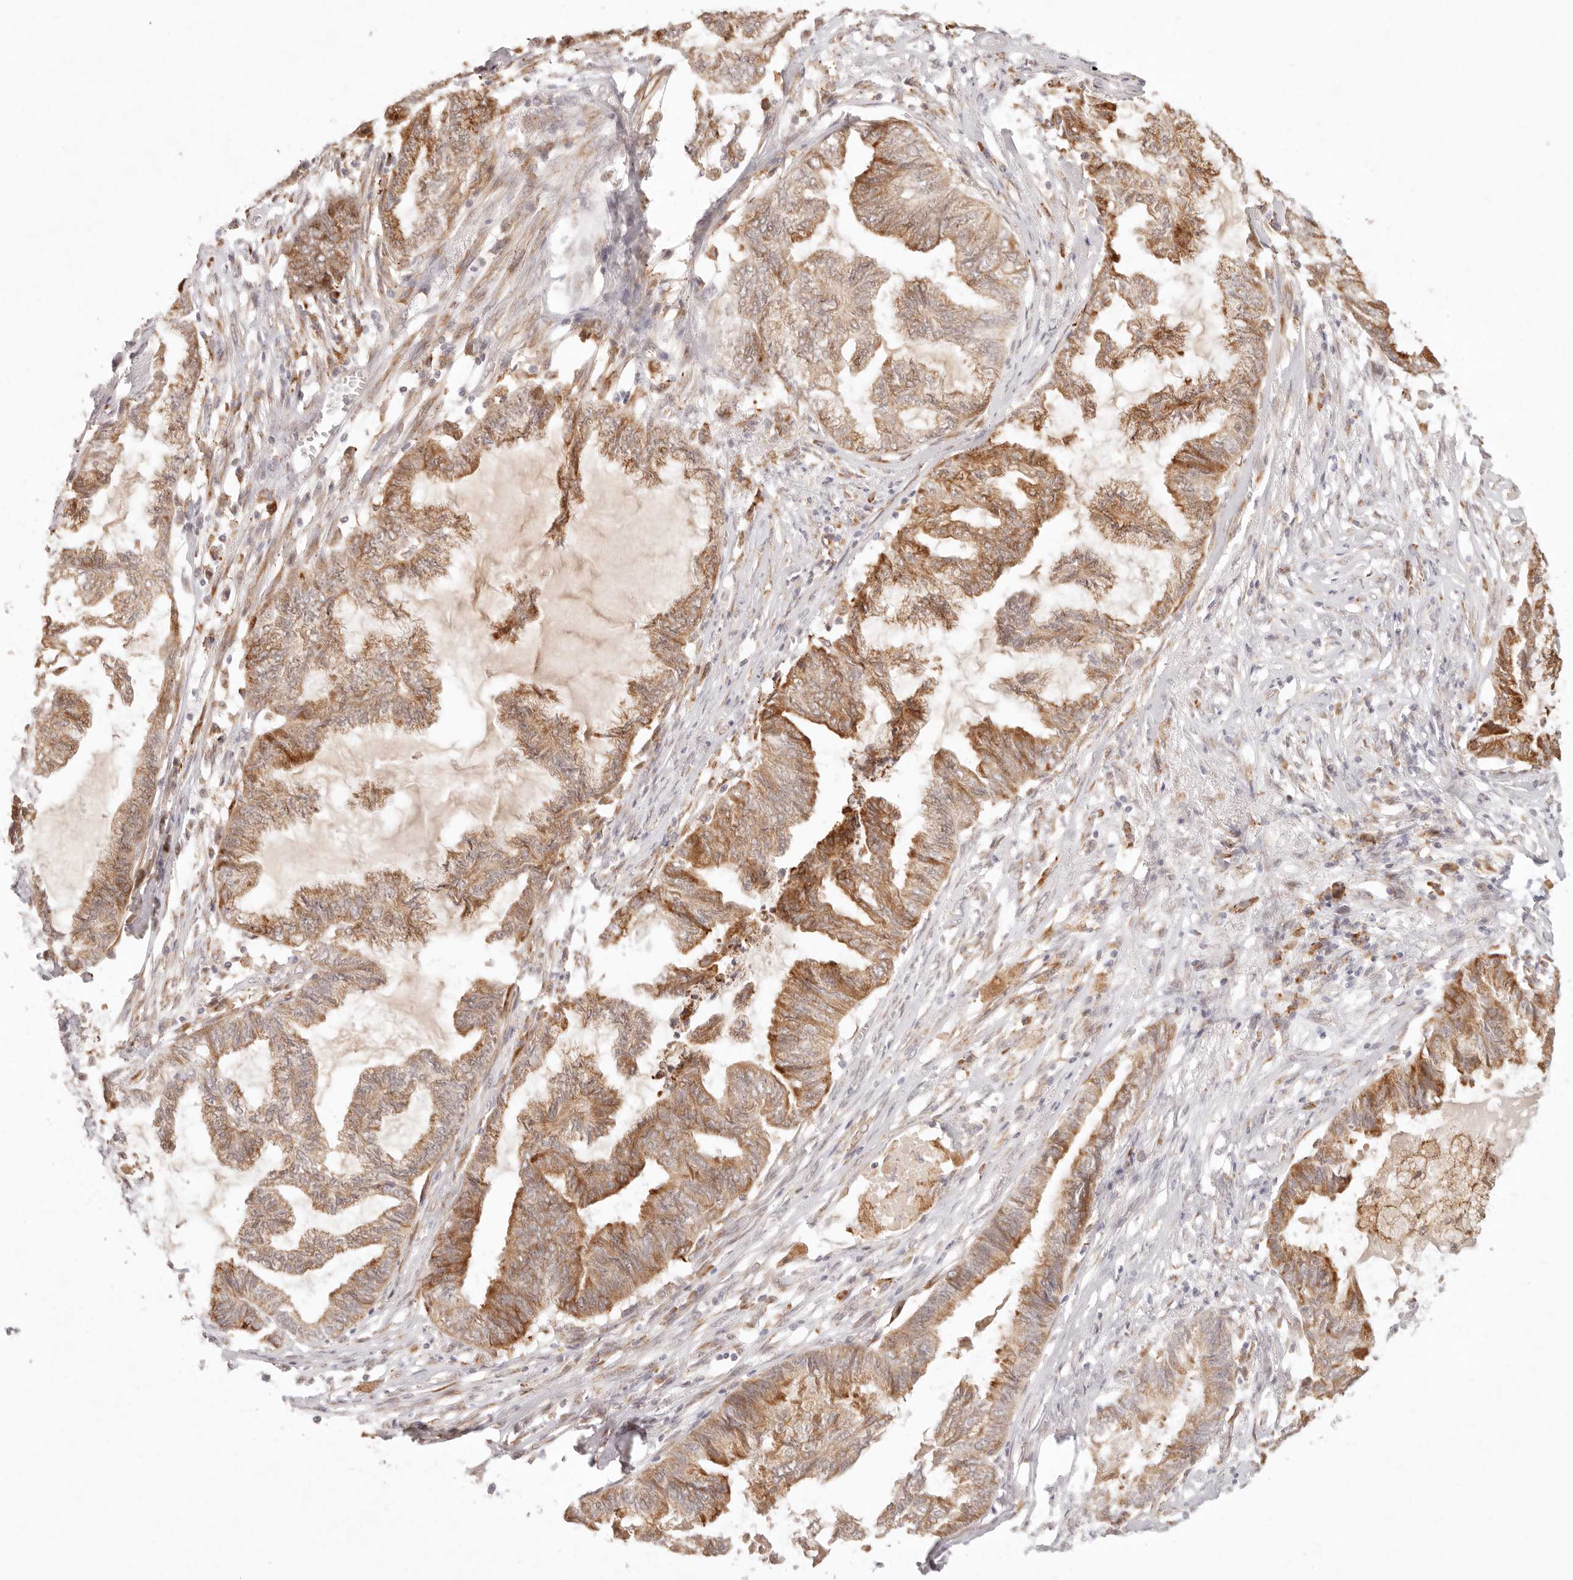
{"staining": {"intensity": "strong", "quantity": ">75%", "location": "cytoplasmic/membranous"}, "tissue": "endometrial cancer", "cell_type": "Tumor cells", "image_type": "cancer", "snomed": [{"axis": "morphology", "description": "Adenocarcinoma, NOS"}, {"axis": "topography", "description": "Endometrium"}], "caption": "Immunohistochemistry of adenocarcinoma (endometrial) exhibits high levels of strong cytoplasmic/membranous staining in approximately >75% of tumor cells.", "gene": "C1orf127", "patient": {"sex": "female", "age": 86}}